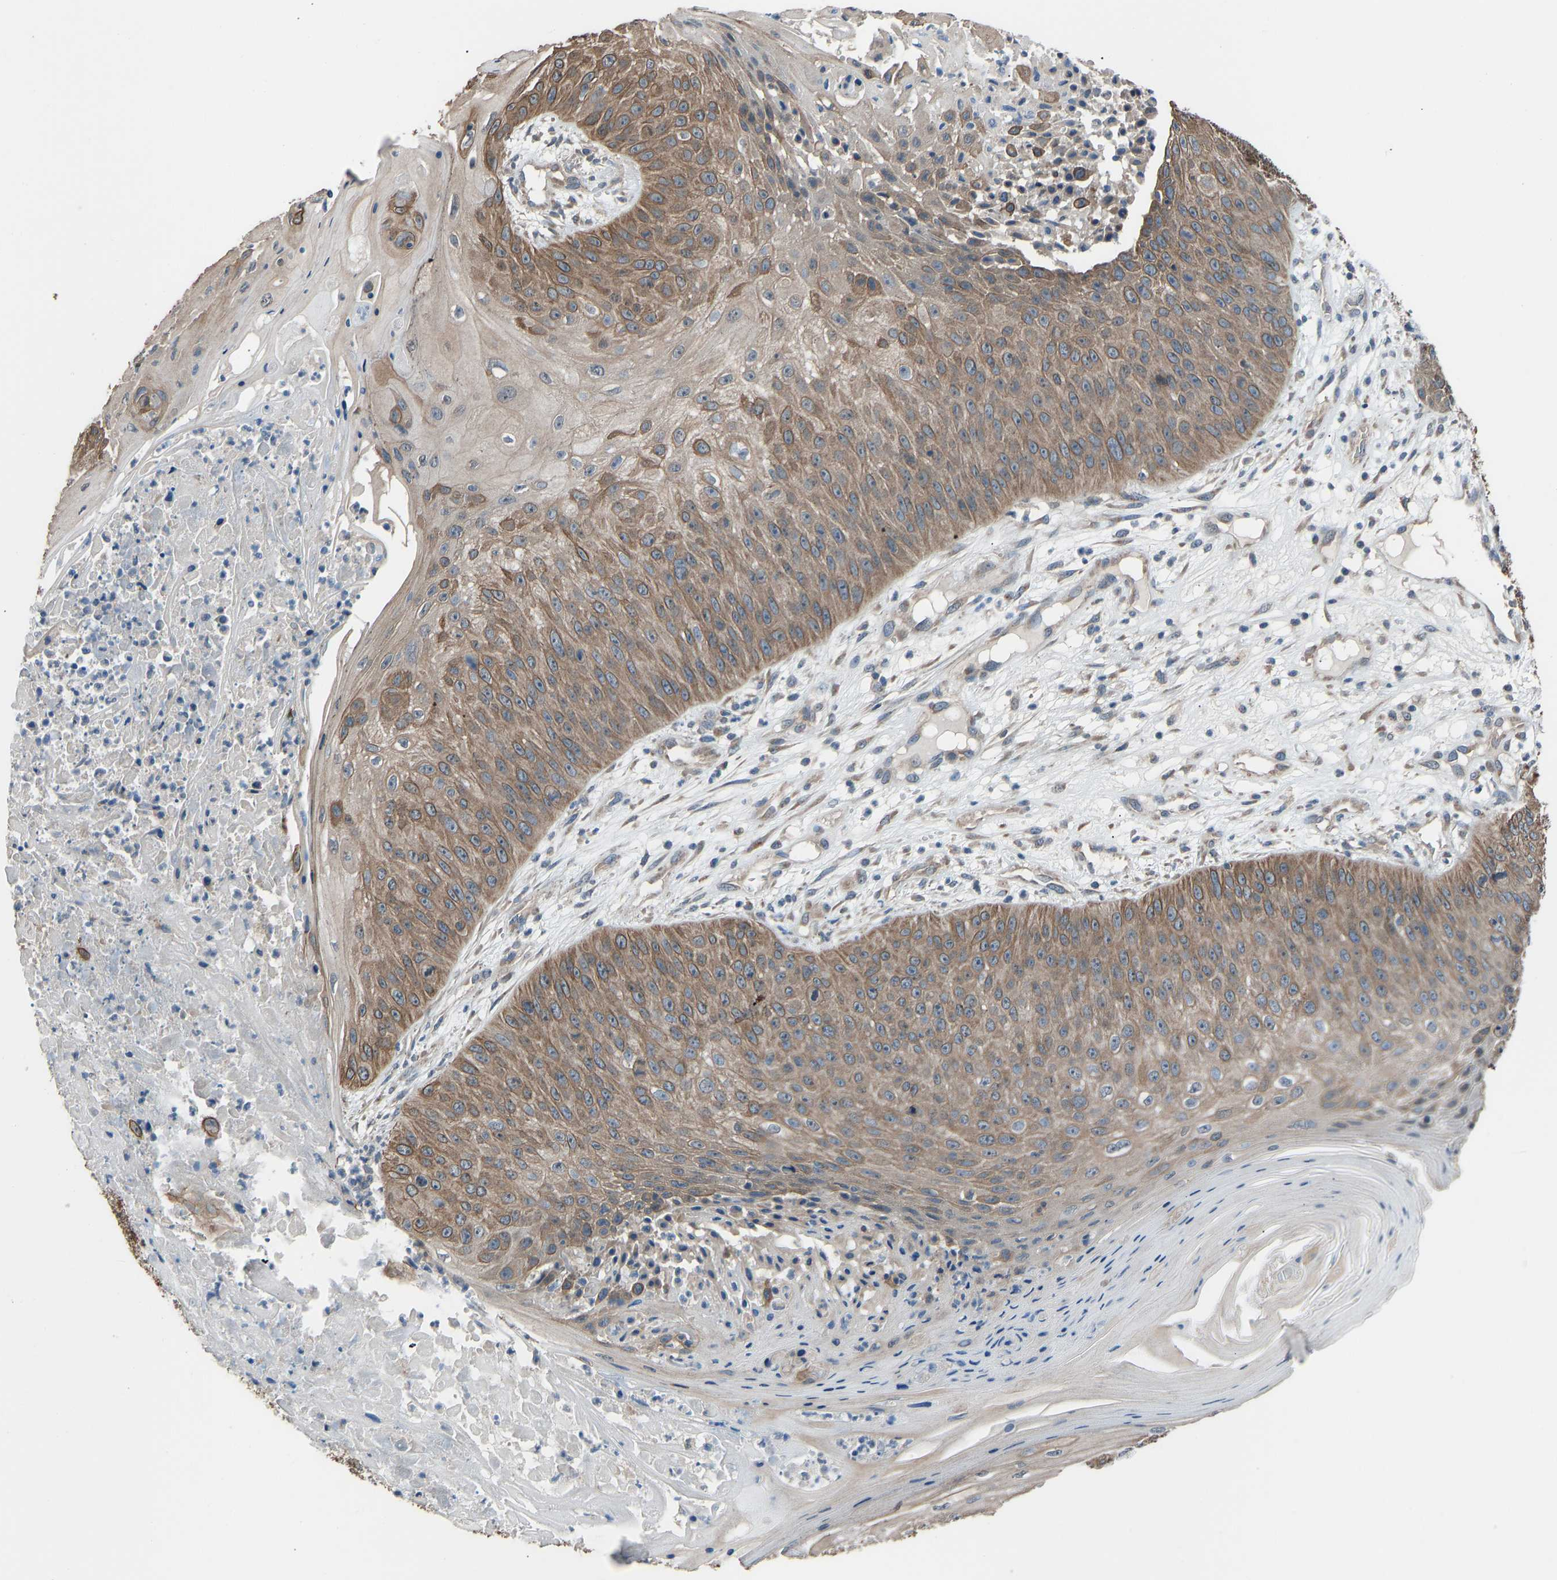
{"staining": {"intensity": "moderate", "quantity": ">75%", "location": "cytoplasmic/membranous"}, "tissue": "skin cancer", "cell_type": "Tumor cells", "image_type": "cancer", "snomed": [{"axis": "morphology", "description": "Squamous cell carcinoma, NOS"}, {"axis": "topography", "description": "Skin"}], "caption": "Skin cancer (squamous cell carcinoma) tissue displays moderate cytoplasmic/membranous positivity in about >75% of tumor cells, visualized by immunohistochemistry.", "gene": "SLC43A1", "patient": {"sex": "female", "age": 80}}